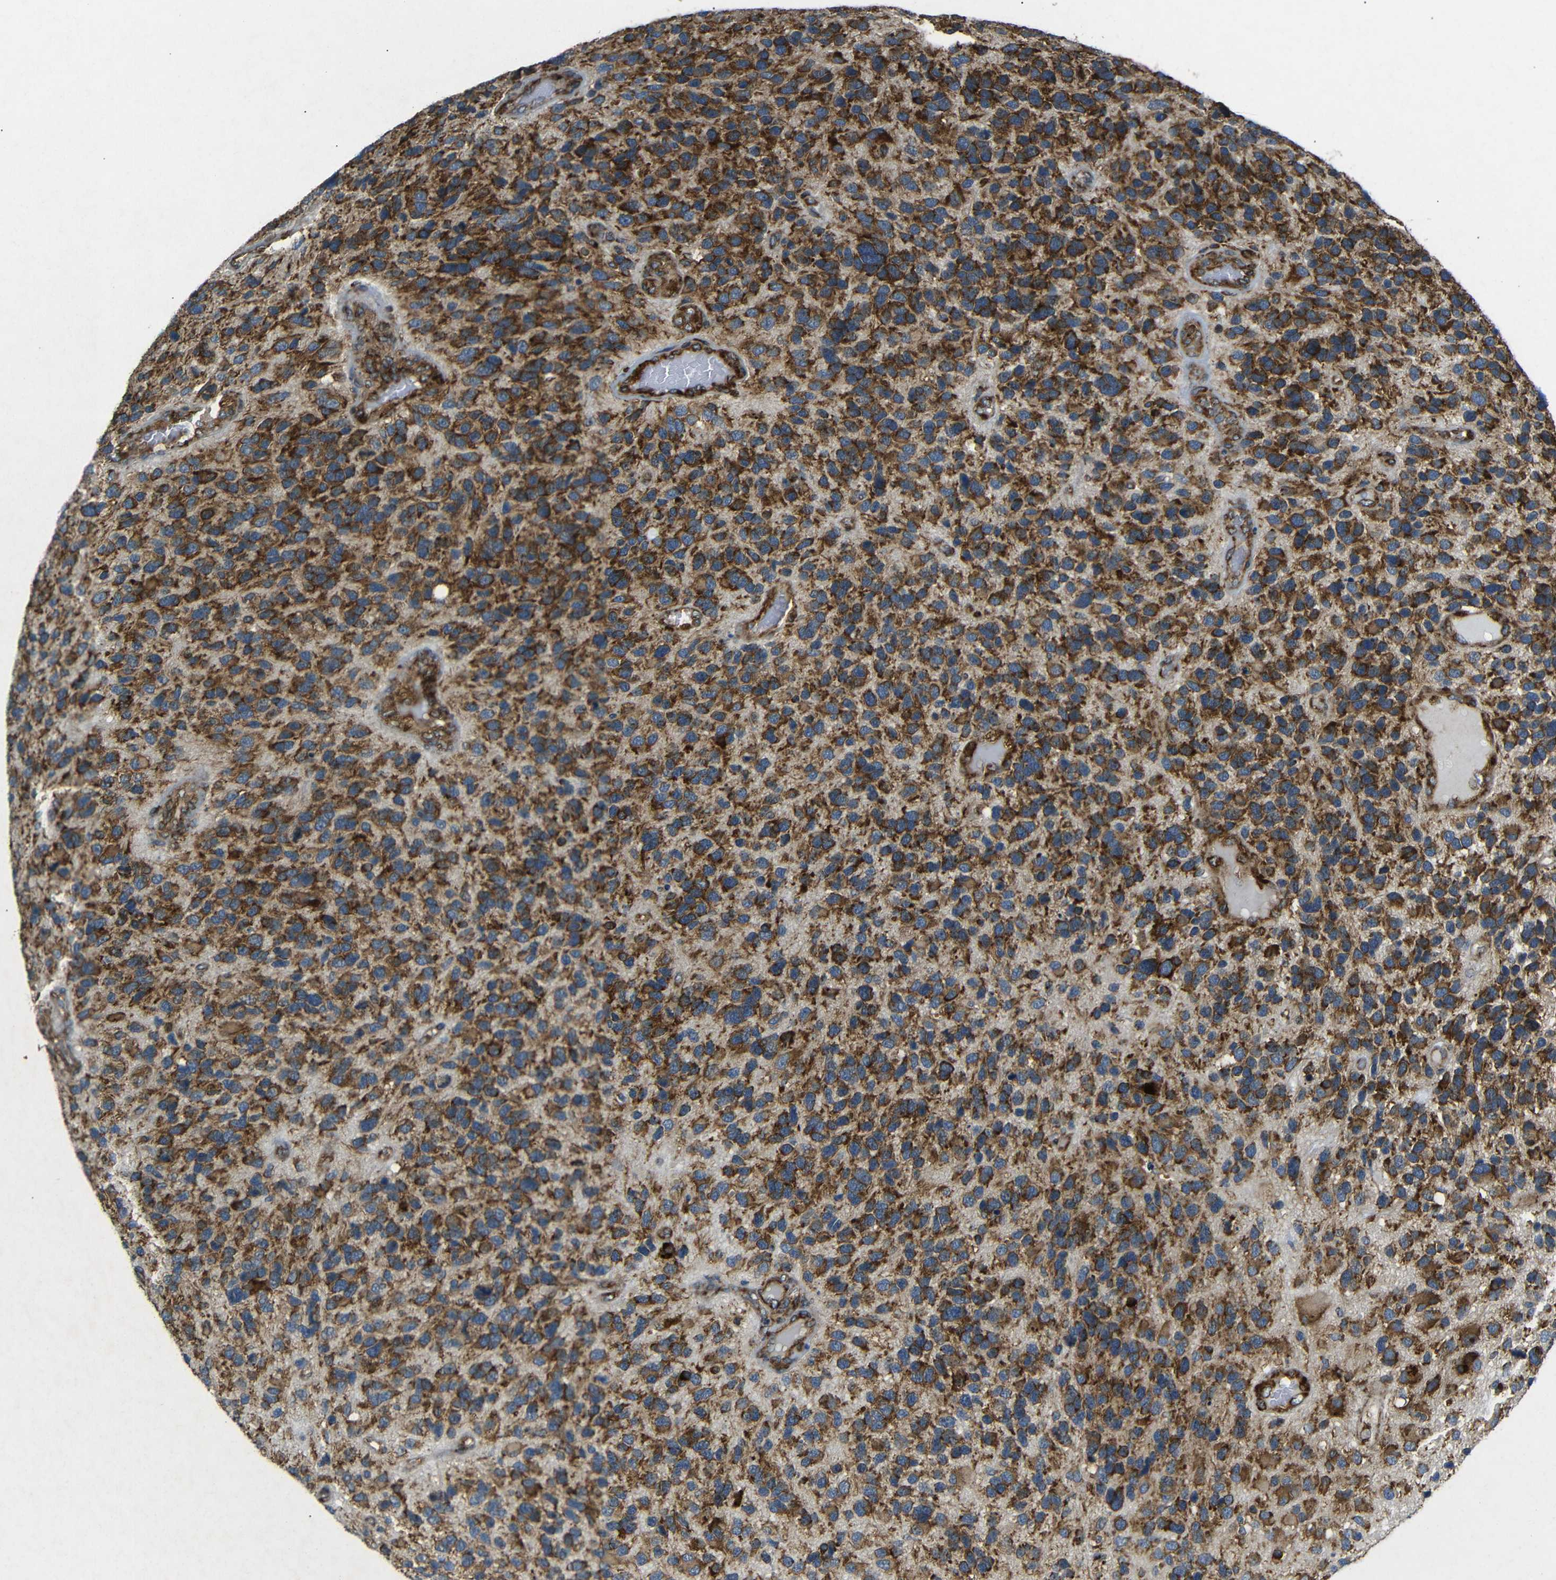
{"staining": {"intensity": "strong", "quantity": ">75%", "location": "cytoplasmic/membranous"}, "tissue": "glioma", "cell_type": "Tumor cells", "image_type": "cancer", "snomed": [{"axis": "morphology", "description": "Glioma, malignant, High grade"}, {"axis": "topography", "description": "Brain"}], "caption": "Strong cytoplasmic/membranous protein staining is appreciated in about >75% of tumor cells in glioma. Nuclei are stained in blue.", "gene": "BTF3", "patient": {"sex": "female", "age": 58}}